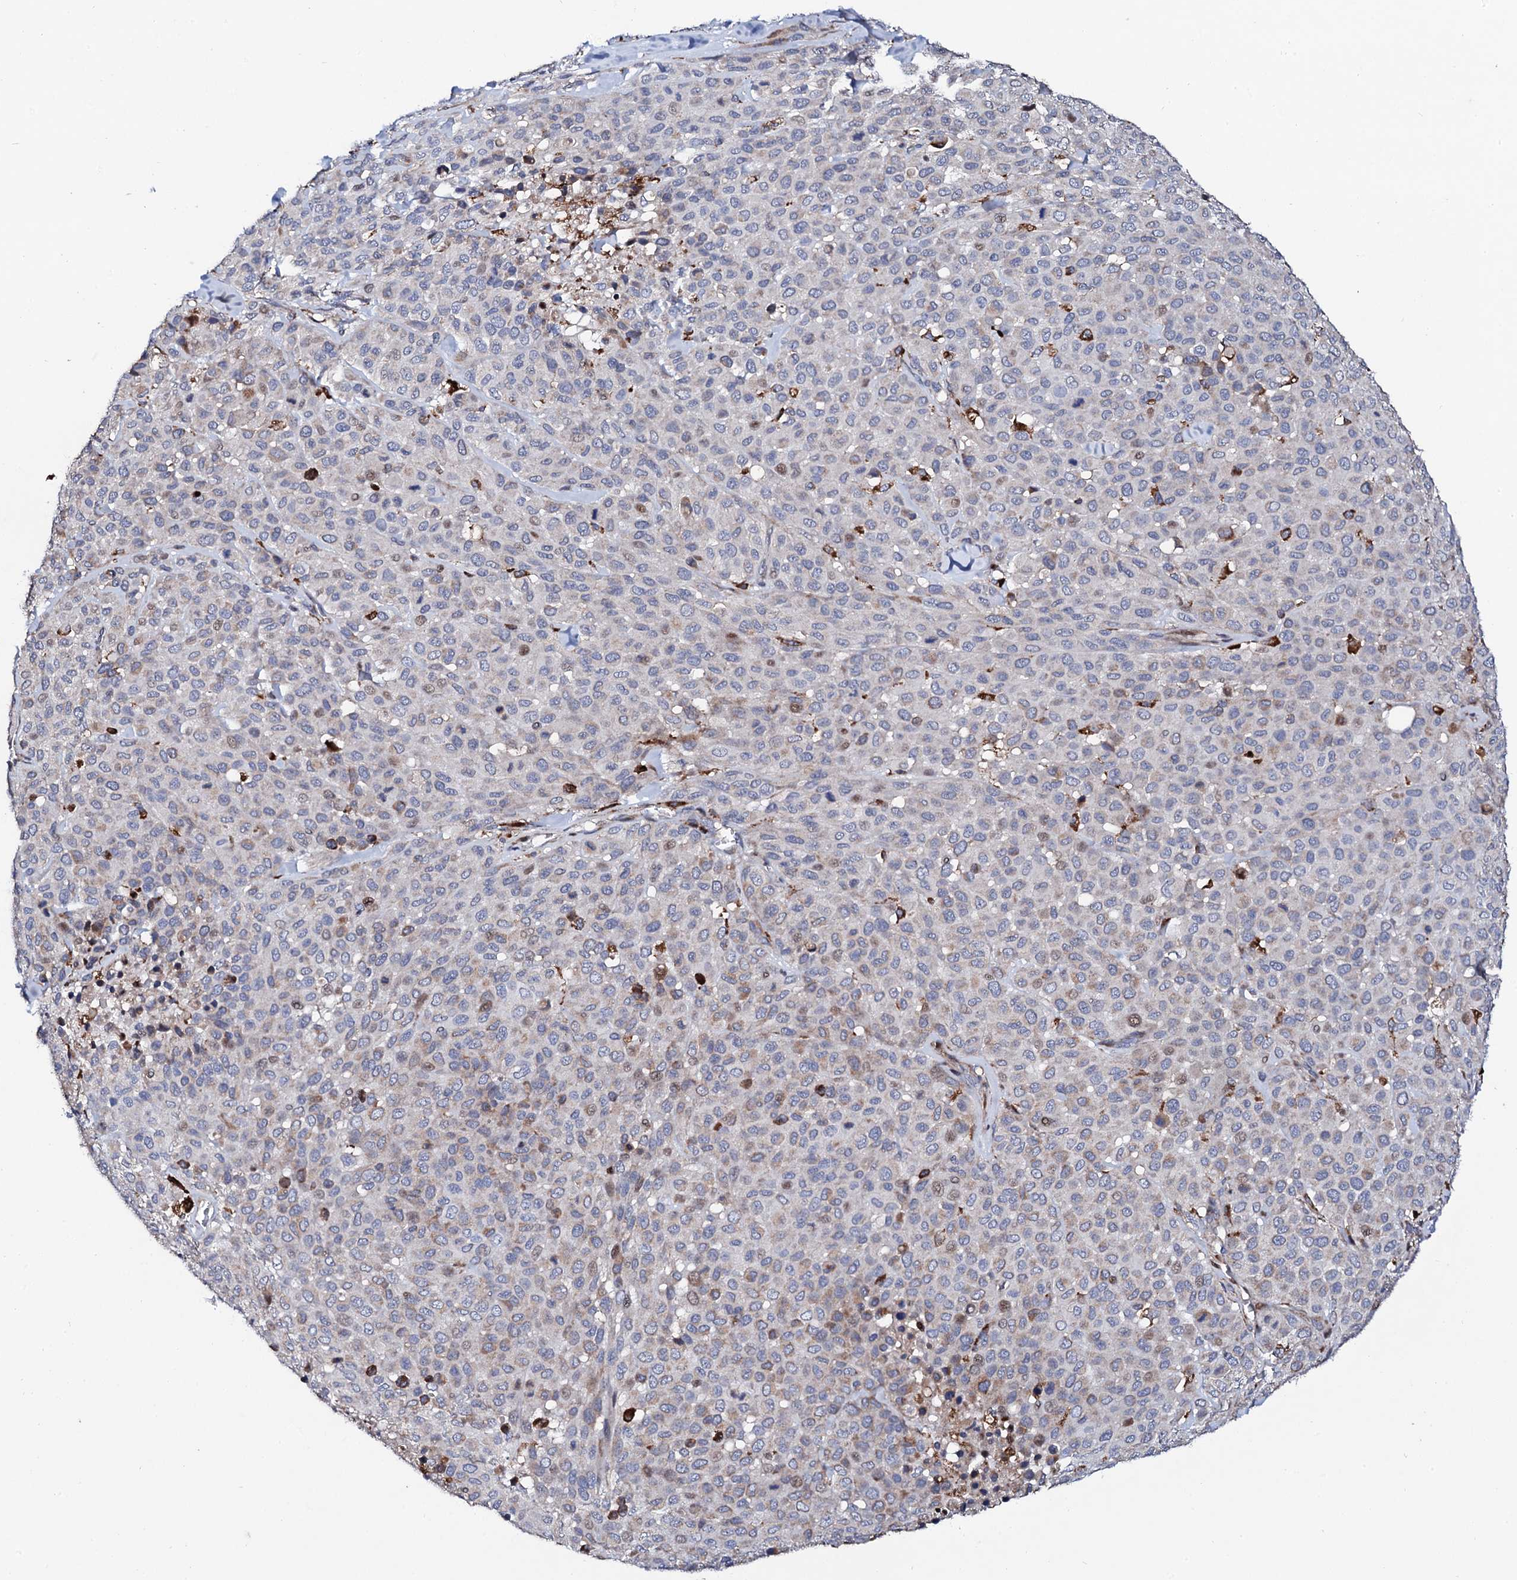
{"staining": {"intensity": "negative", "quantity": "none", "location": "none"}, "tissue": "melanoma", "cell_type": "Tumor cells", "image_type": "cancer", "snomed": [{"axis": "morphology", "description": "Malignant melanoma, Metastatic site"}, {"axis": "topography", "description": "Skin"}], "caption": "An IHC photomicrograph of melanoma is shown. There is no staining in tumor cells of melanoma.", "gene": "TCIRG1", "patient": {"sex": "female", "age": 81}}